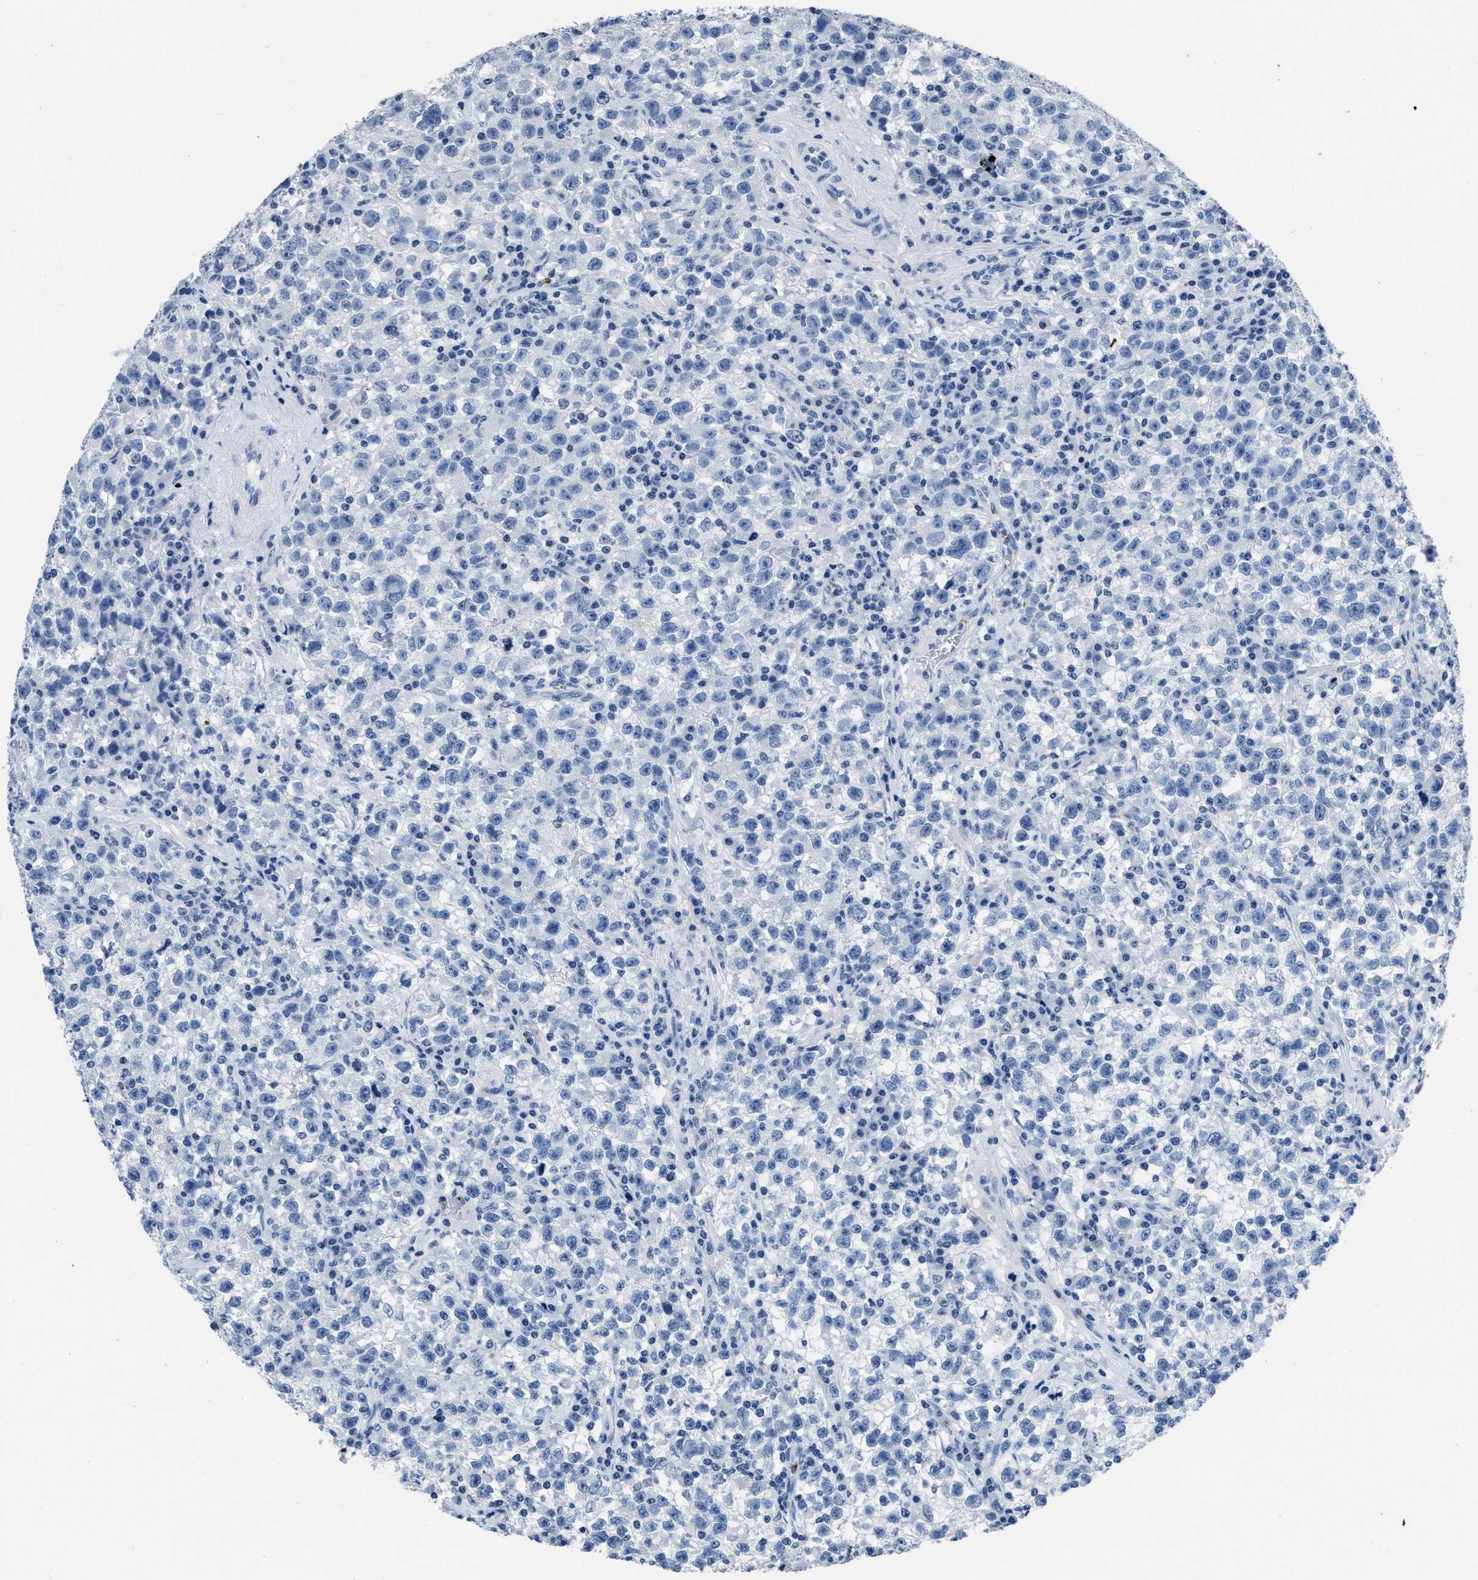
{"staining": {"intensity": "negative", "quantity": "none", "location": "none"}, "tissue": "testis cancer", "cell_type": "Tumor cells", "image_type": "cancer", "snomed": [{"axis": "morphology", "description": "Seminoma, NOS"}, {"axis": "topography", "description": "Testis"}], "caption": "A high-resolution image shows IHC staining of testis seminoma, which shows no significant staining in tumor cells.", "gene": "ITGA2B", "patient": {"sex": "male", "age": 22}}